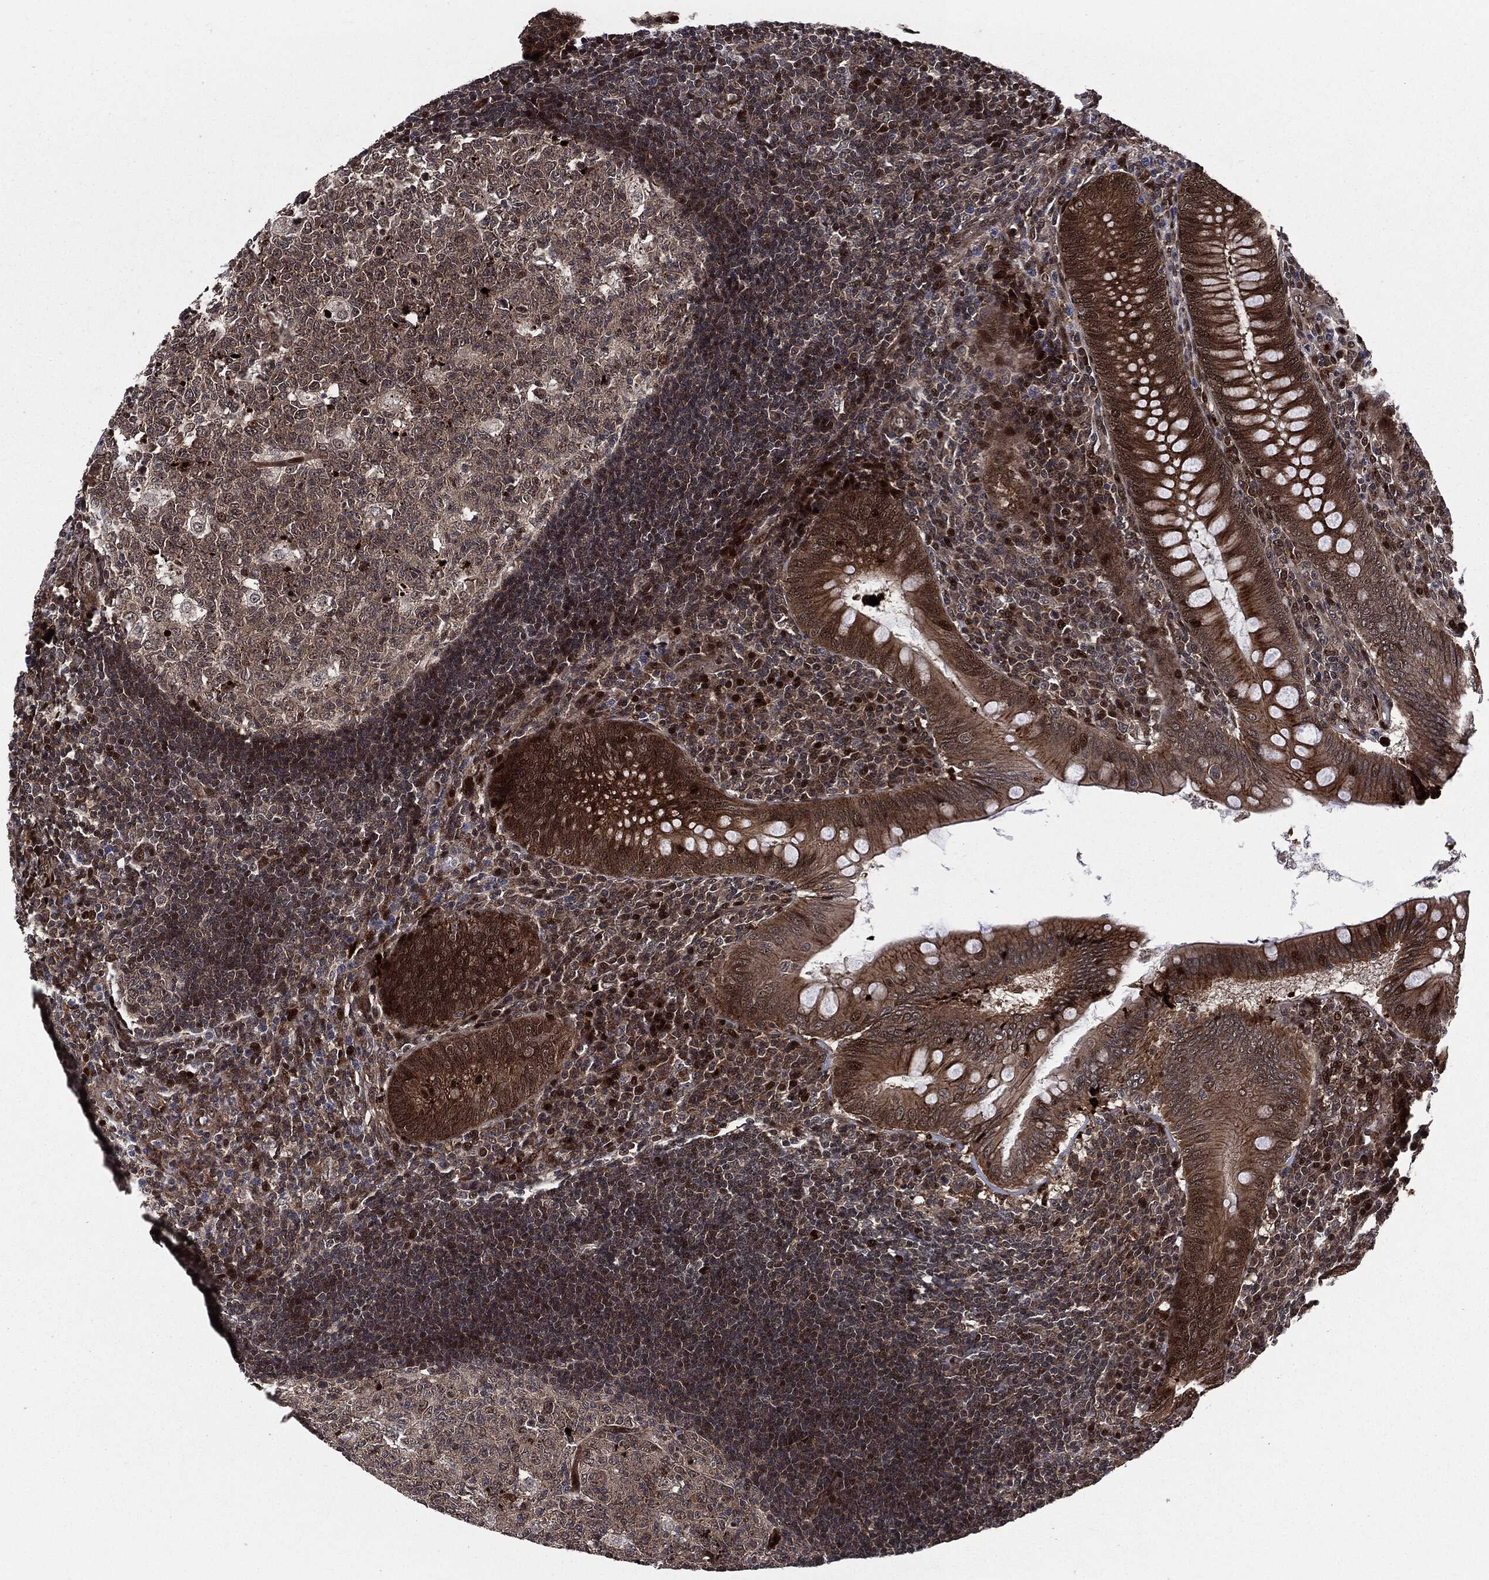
{"staining": {"intensity": "strong", "quantity": ">75%", "location": "cytoplasmic/membranous,nuclear"}, "tissue": "appendix", "cell_type": "Glandular cells", "image_type": "normal", "snomed": [{"axis": "morphology", "description": "Normal tissue, NOS"}, {"axis": "morphology", "description": "Inflammation, NOS"}, {"axis": "topography", "description": "Appendix"}], "caption": "A photomicrograph showing strong cytoplasmic/membranous,nuclear positivity in about >75% of glandular cells in normal appendix, as visualized by brown immunohistochemical staining.", "gene": "SMAD4", "patient": {"sex": "male", "age": 16}}